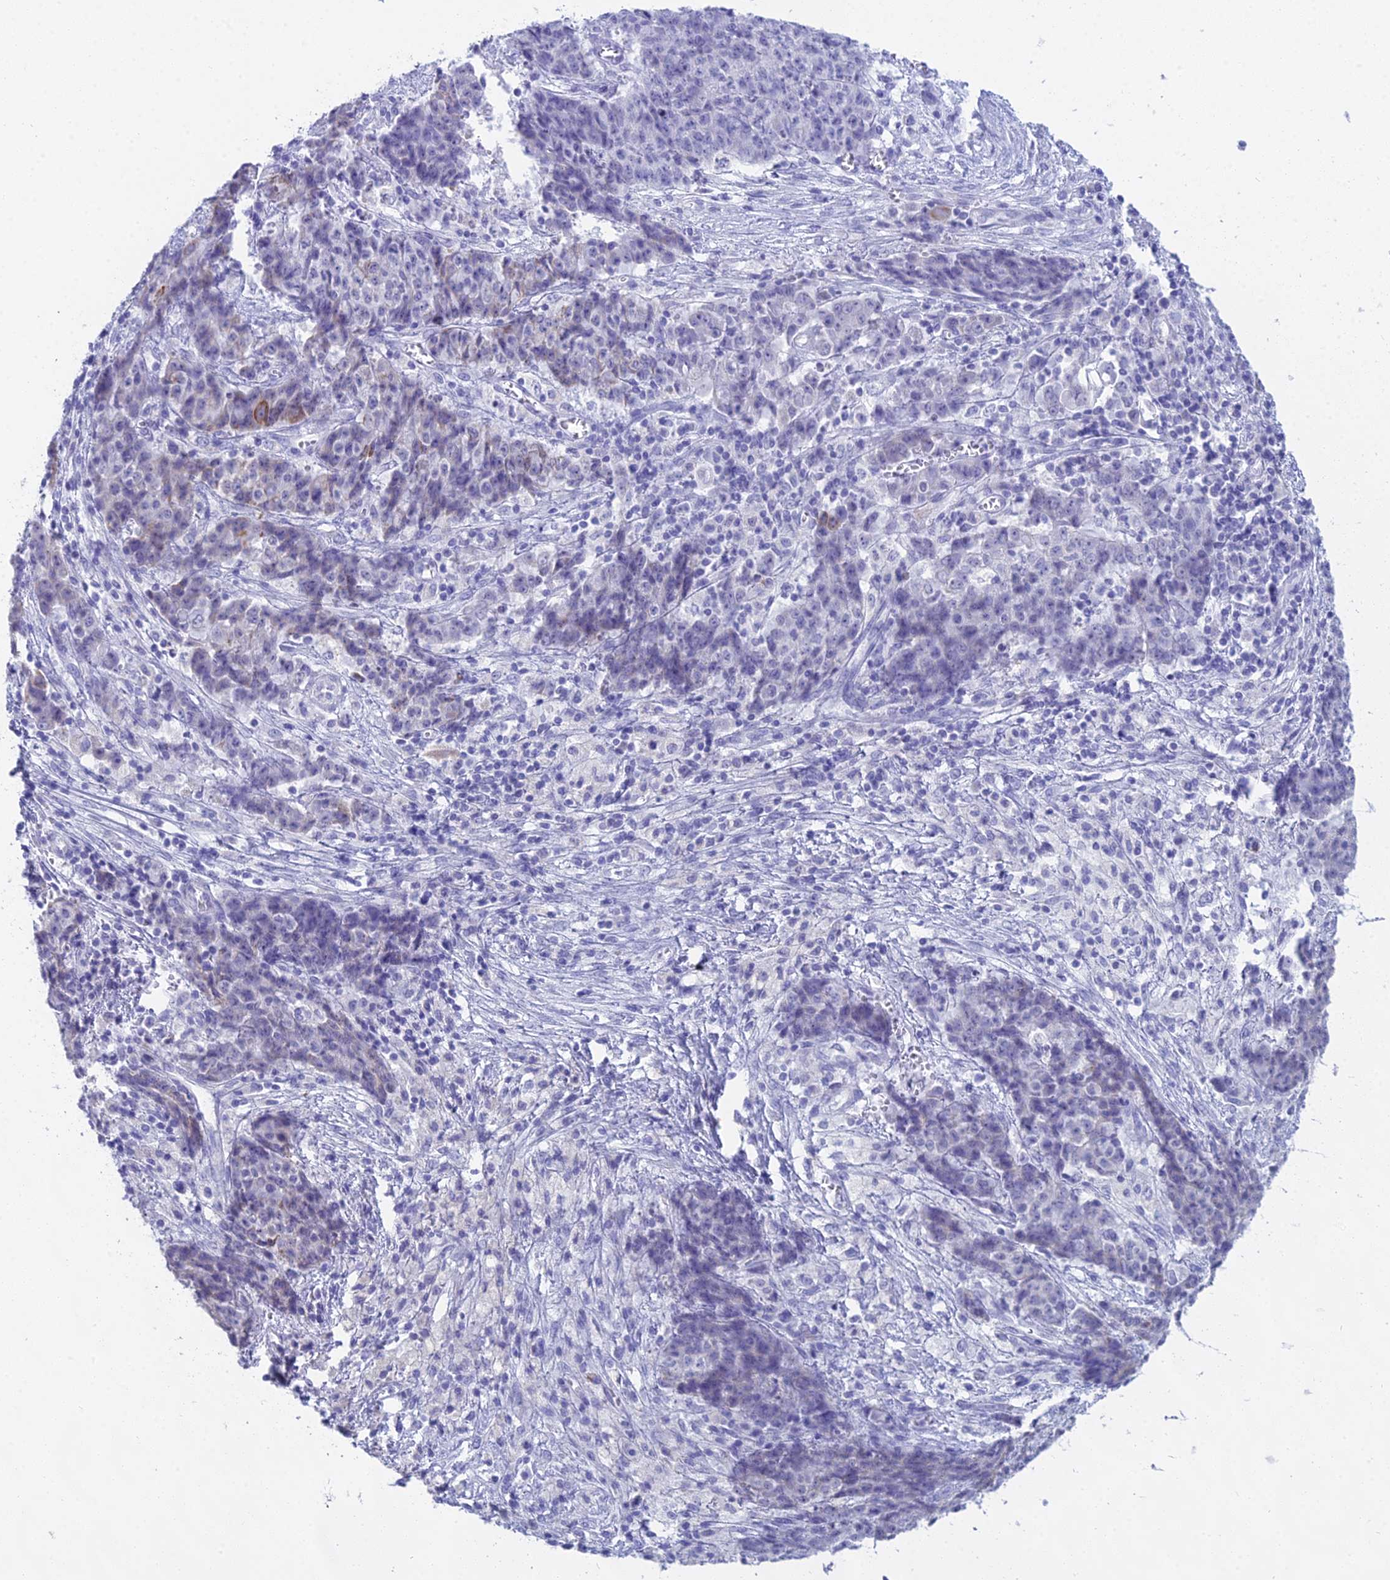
{"staining": {"intensity": "moderate", "quantity": "<25%", "location": "cytoplasmic/membranous"}, "tissue": "ovarian cancer", "cell_type": "Tumor cells", "image_type": "cancer", "snomed": [{"axis": "morphology", "description": "Carcinoma, endometroid"}, {"axis": "topography", "description": "Ovary"}], "caption": "A low amount of moderate cytoplasmic/membranous staining is present in approximately <25% of tumor cells in endometroid carcinoma (ovarian) tissue.", "gene": "CGB2", "patient": {"sex": "female", "age": 42}}